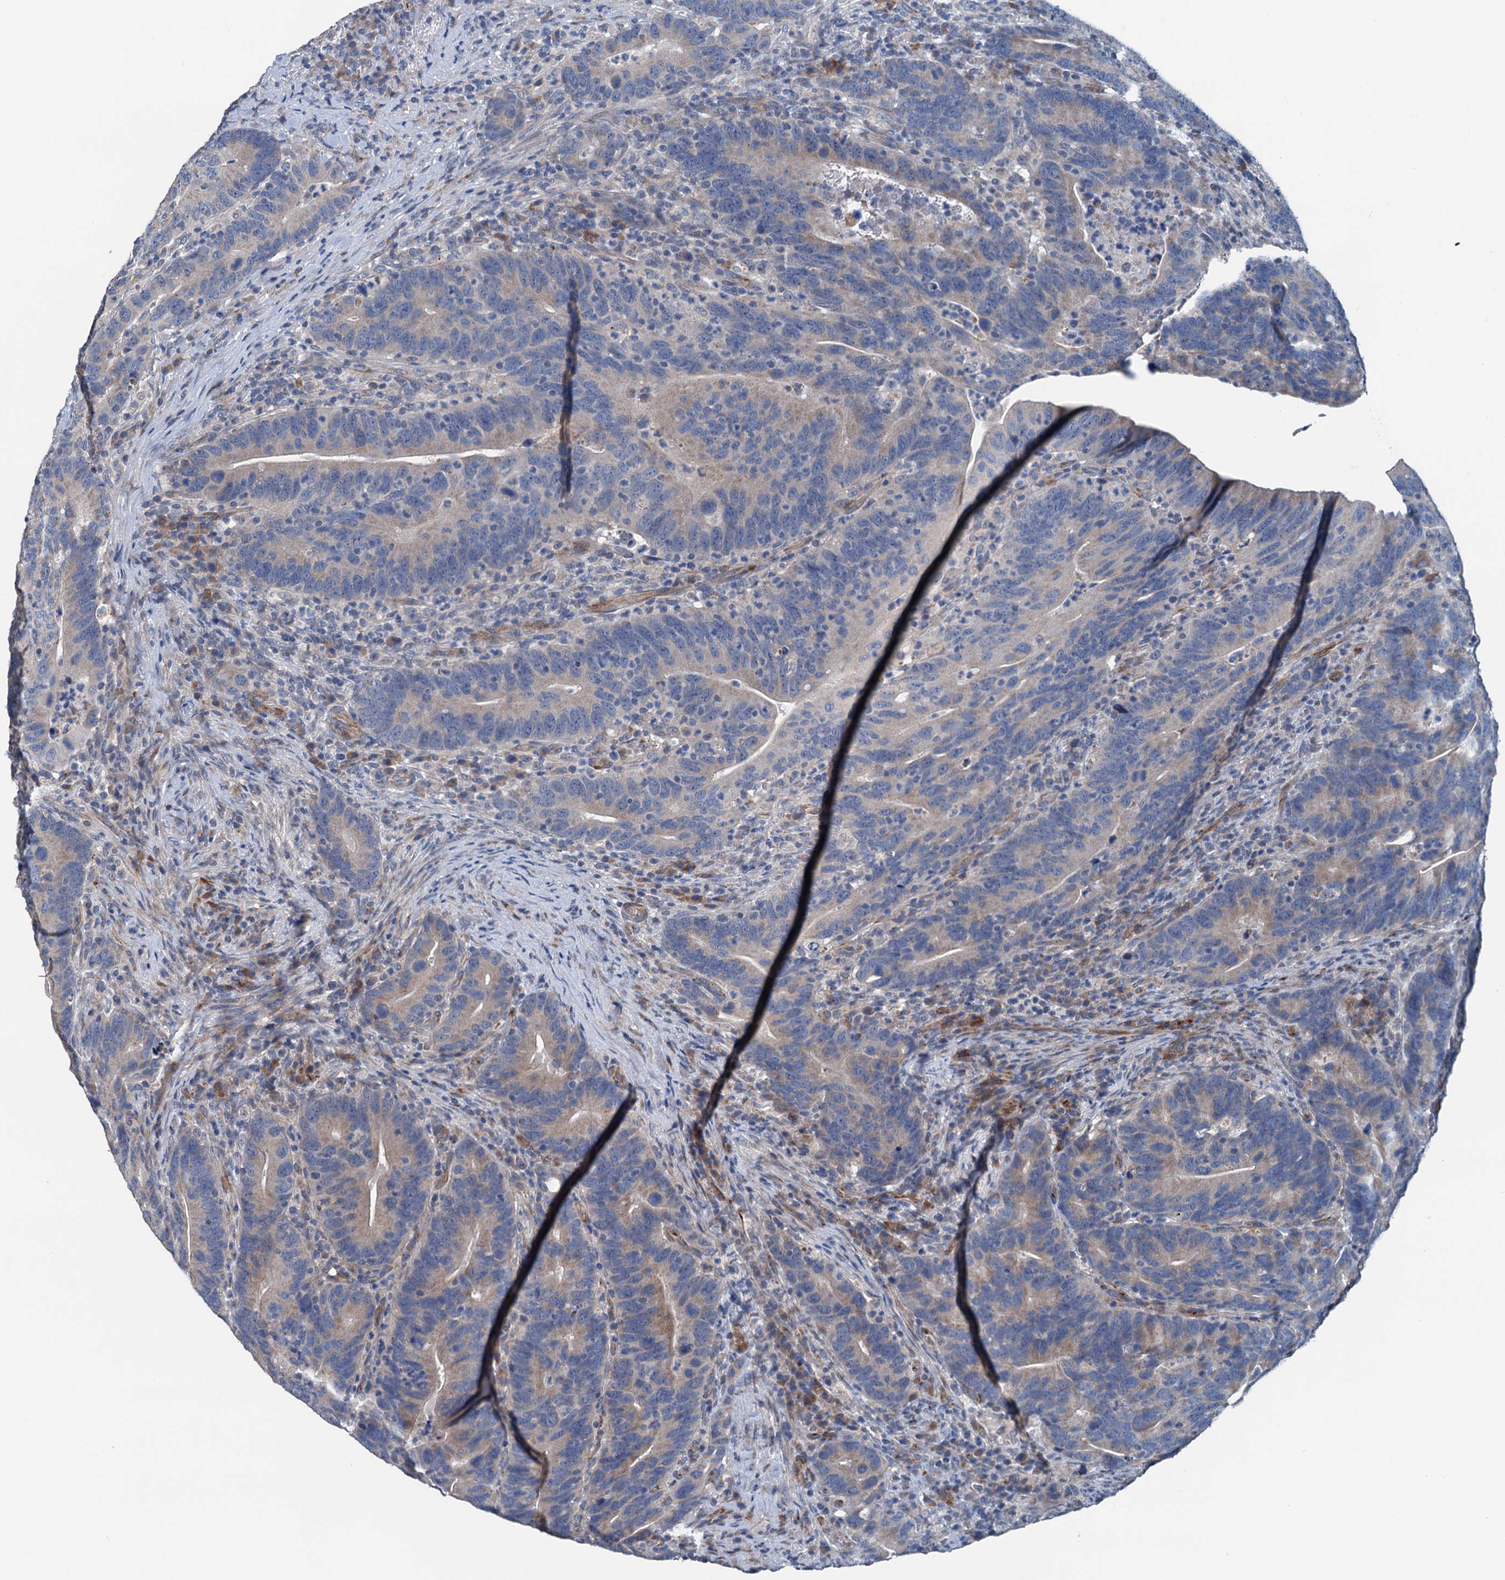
{"staining": {"intensity": "weak", "quantity": ">75%", "location": "cytoplasmic/membranous"}, "tissue": "colorectal cancer", "cell_type": "Tumor cells", "image_type": "cancer", "snomed": [{"axis": "morphology", "description": "Adenocarcinoma, NOS"}, {"axis": "topography", "description": "Colon"}], "caption": "Protein expression analysis of human colorectal cancer reveals weak cytoplasmic/membranous positivity in approximately >75% of tumor cells.", "gene": "ELAC1", "patient": {"sex": "female", "age": 66}}